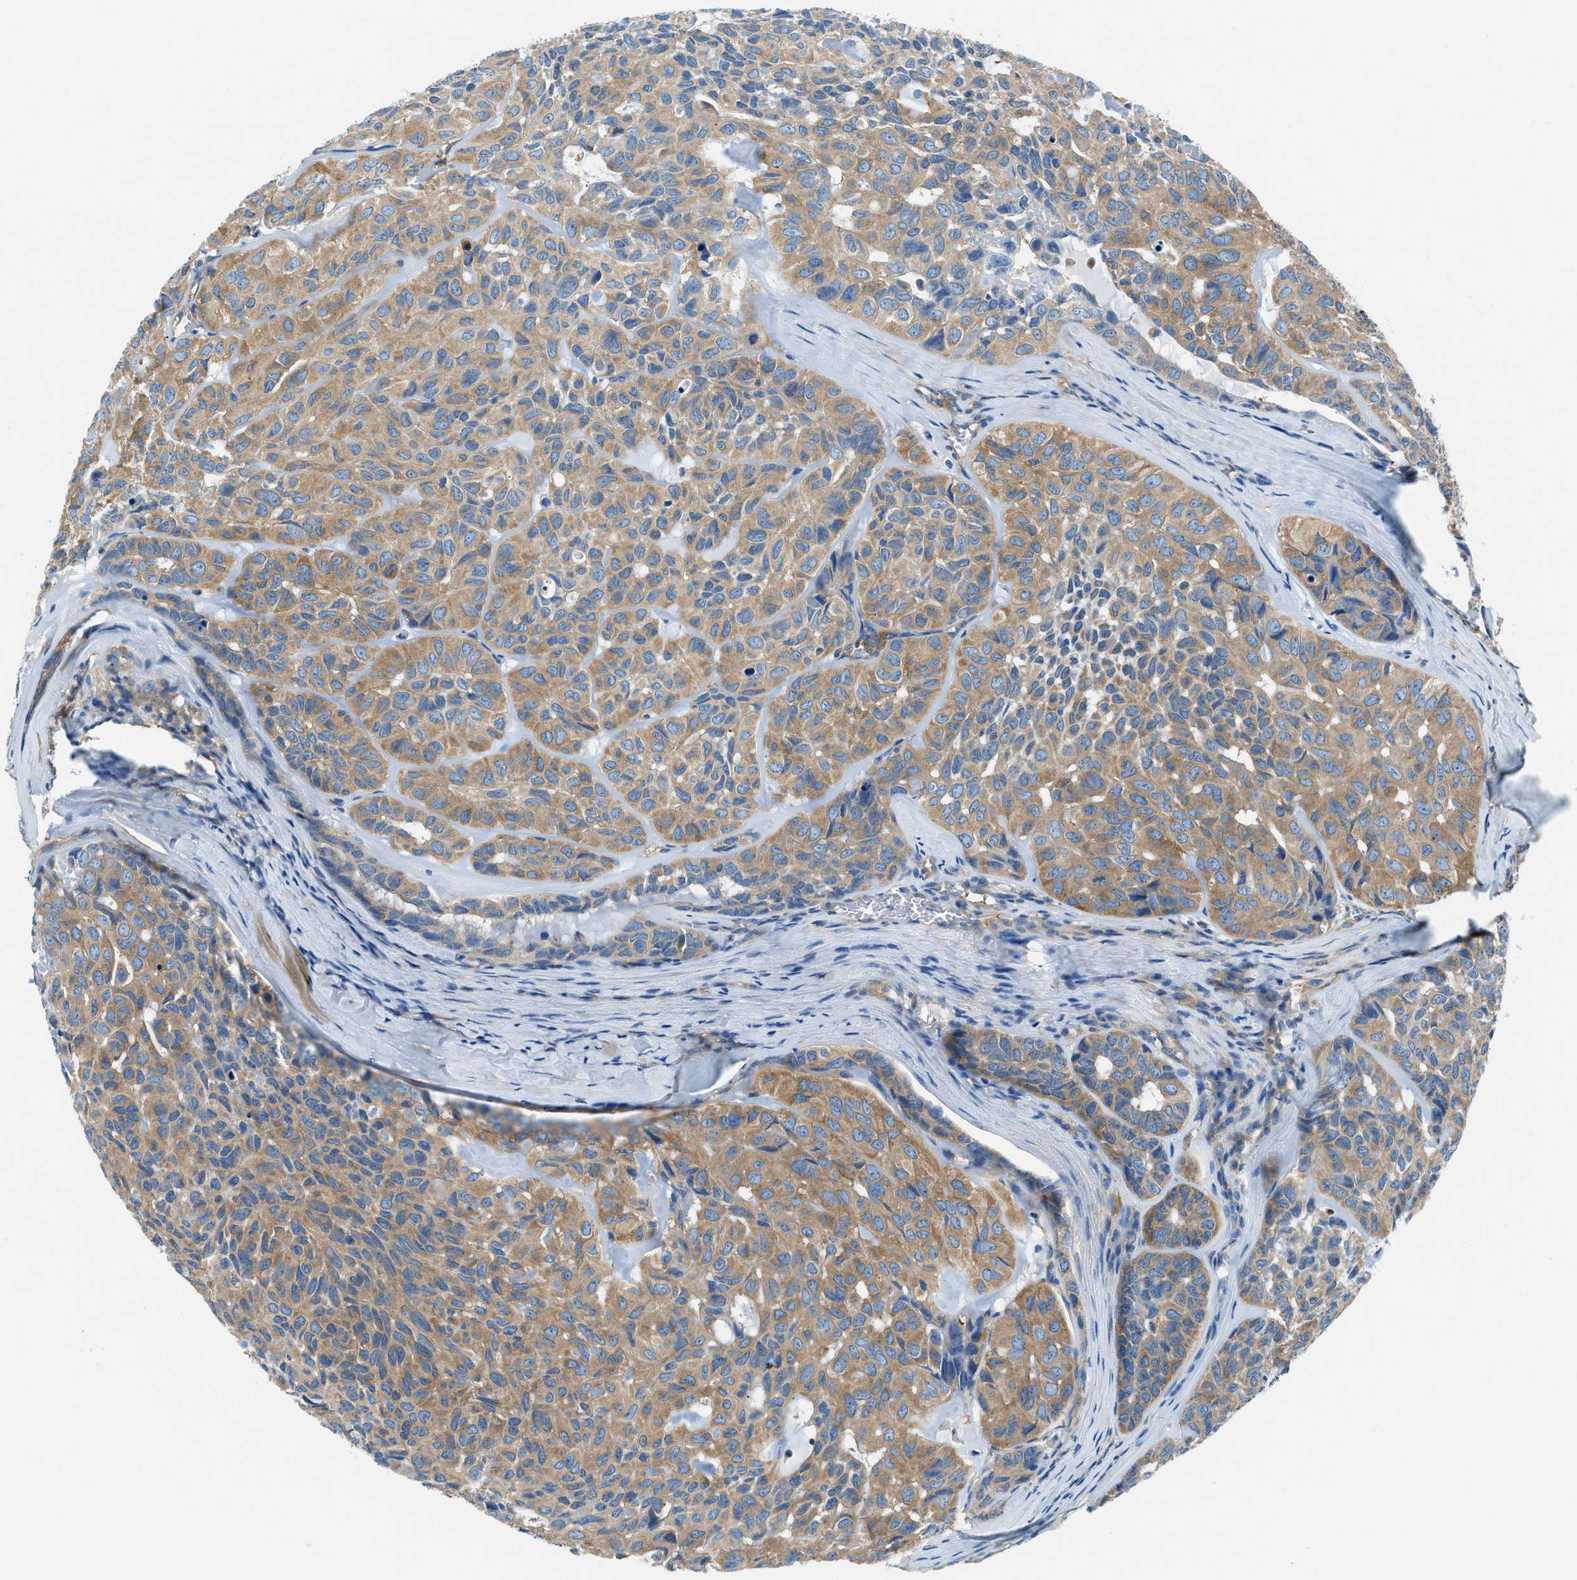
{"staining": {"intensity": "moderate", "quantity": ">75%", "location": "cytoplasmic/membranous"}, "tissue": "head and neck cancer", "cell_type": "Tumor cells", "image_type": "cancer", "snomed": [{"axis": "morphology", "description": "Adenocarcinoma, NOS"}, {"axis": "topography", "description": "Salivary gland, NOS"}, {"axis": "topography", "description": "Head-Neck"}], "caption": "Tumor cells reveal medium levels of moderate cytoplasmic/membranous staining in about >75% of cells in head and neck cancer (adenocarcinoma).", "gene": "SARS1", "patient": {"sex": "female", "age": 76}}